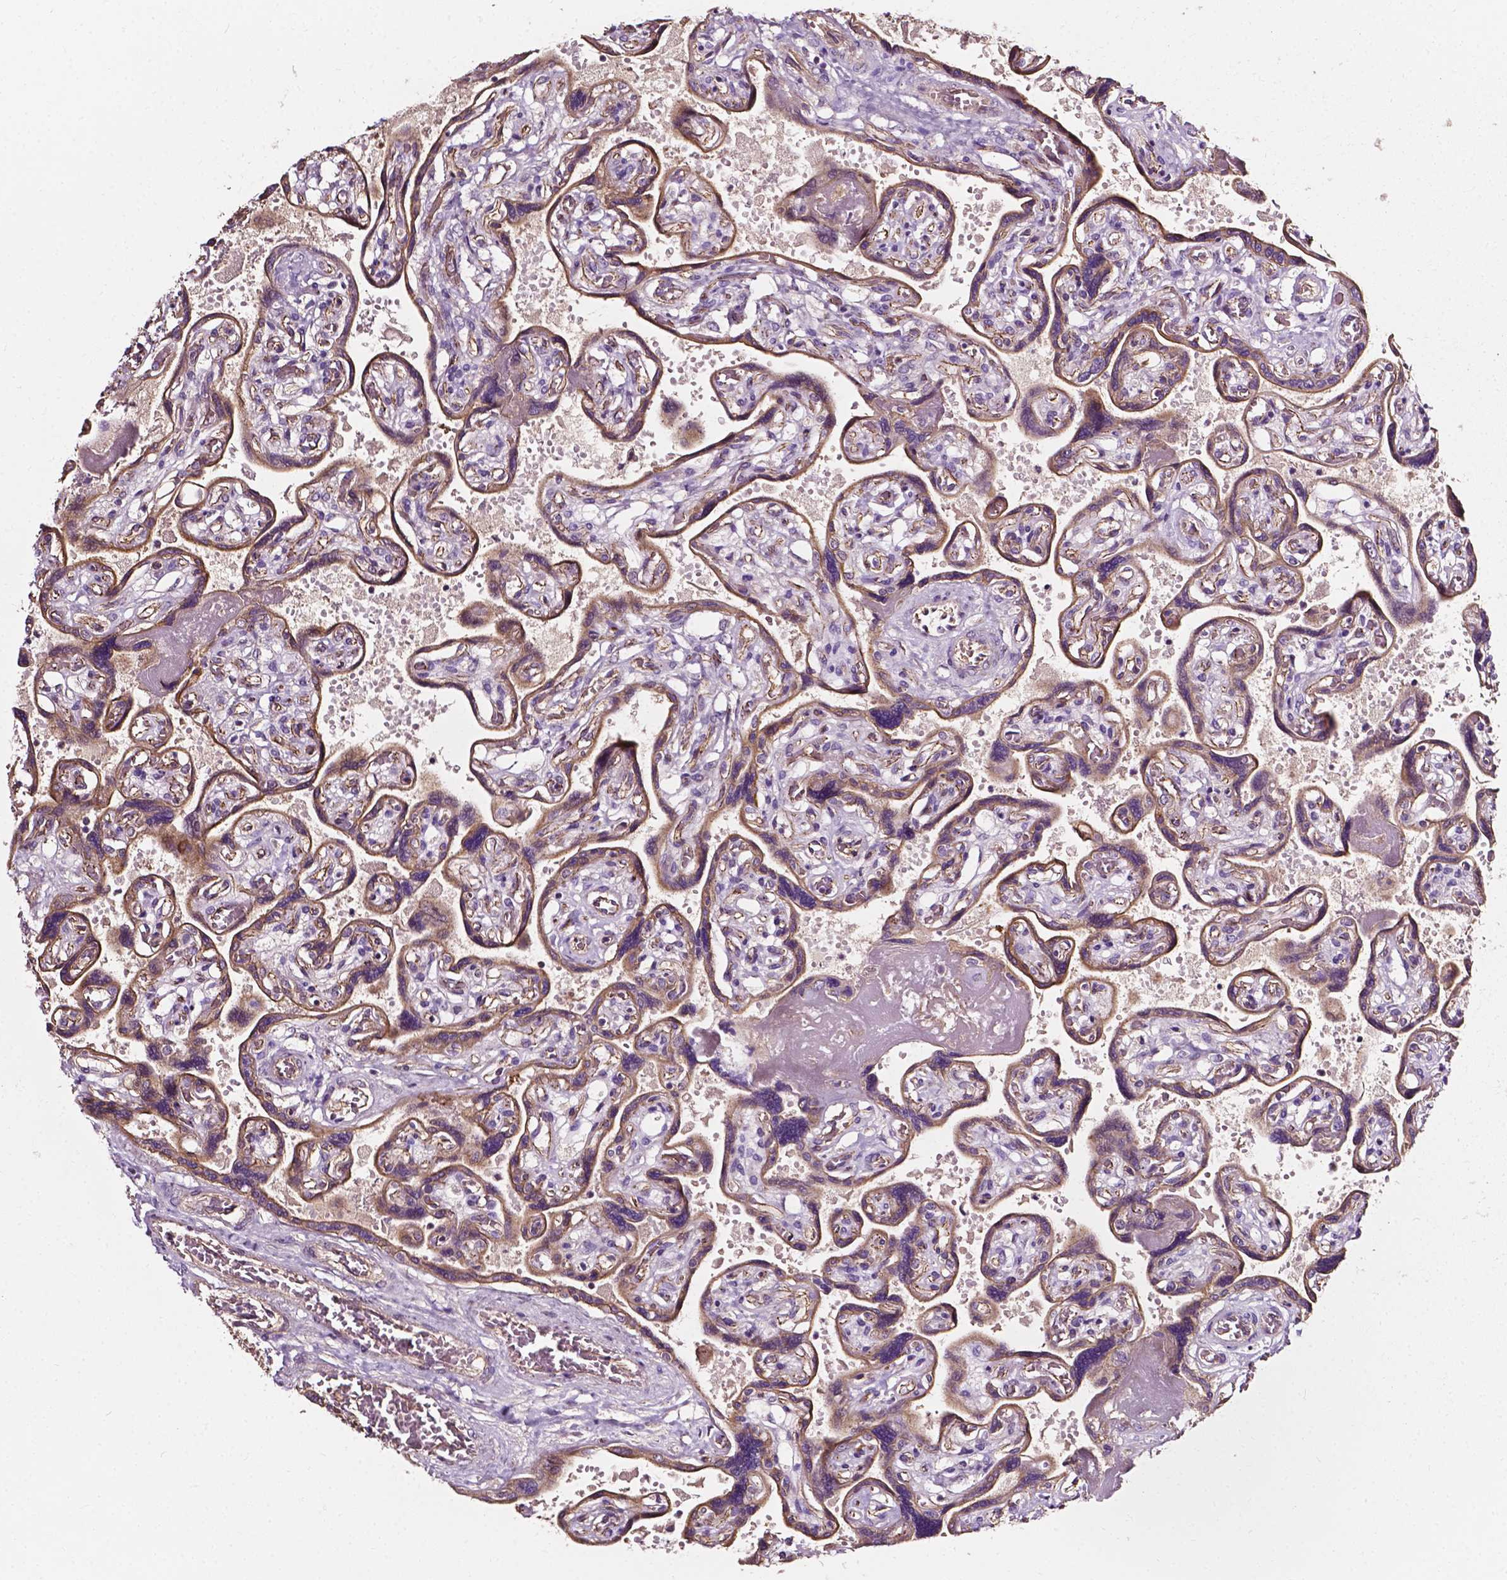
{"staining": {"intensity": "weak", "quantity": ">75%", "location": "cytoplasmic/membranous"}, "tissue": "placenta", "cell_type": "Decidual cells", "image_type": "normal", "snomed": [{"axis": "morphology", "description": "Normal tissue, NOS"}, {"axis": "topography", "description": "Placenta"}], "caption": "About >75% of decidual cells in unremarkable placenta show weak cytoplasmic/membranous protein expression as visualized by brown immunohistochemical staining.", "gene": "ATG16L1", "patient": {"sex": "female", "age": 32}}